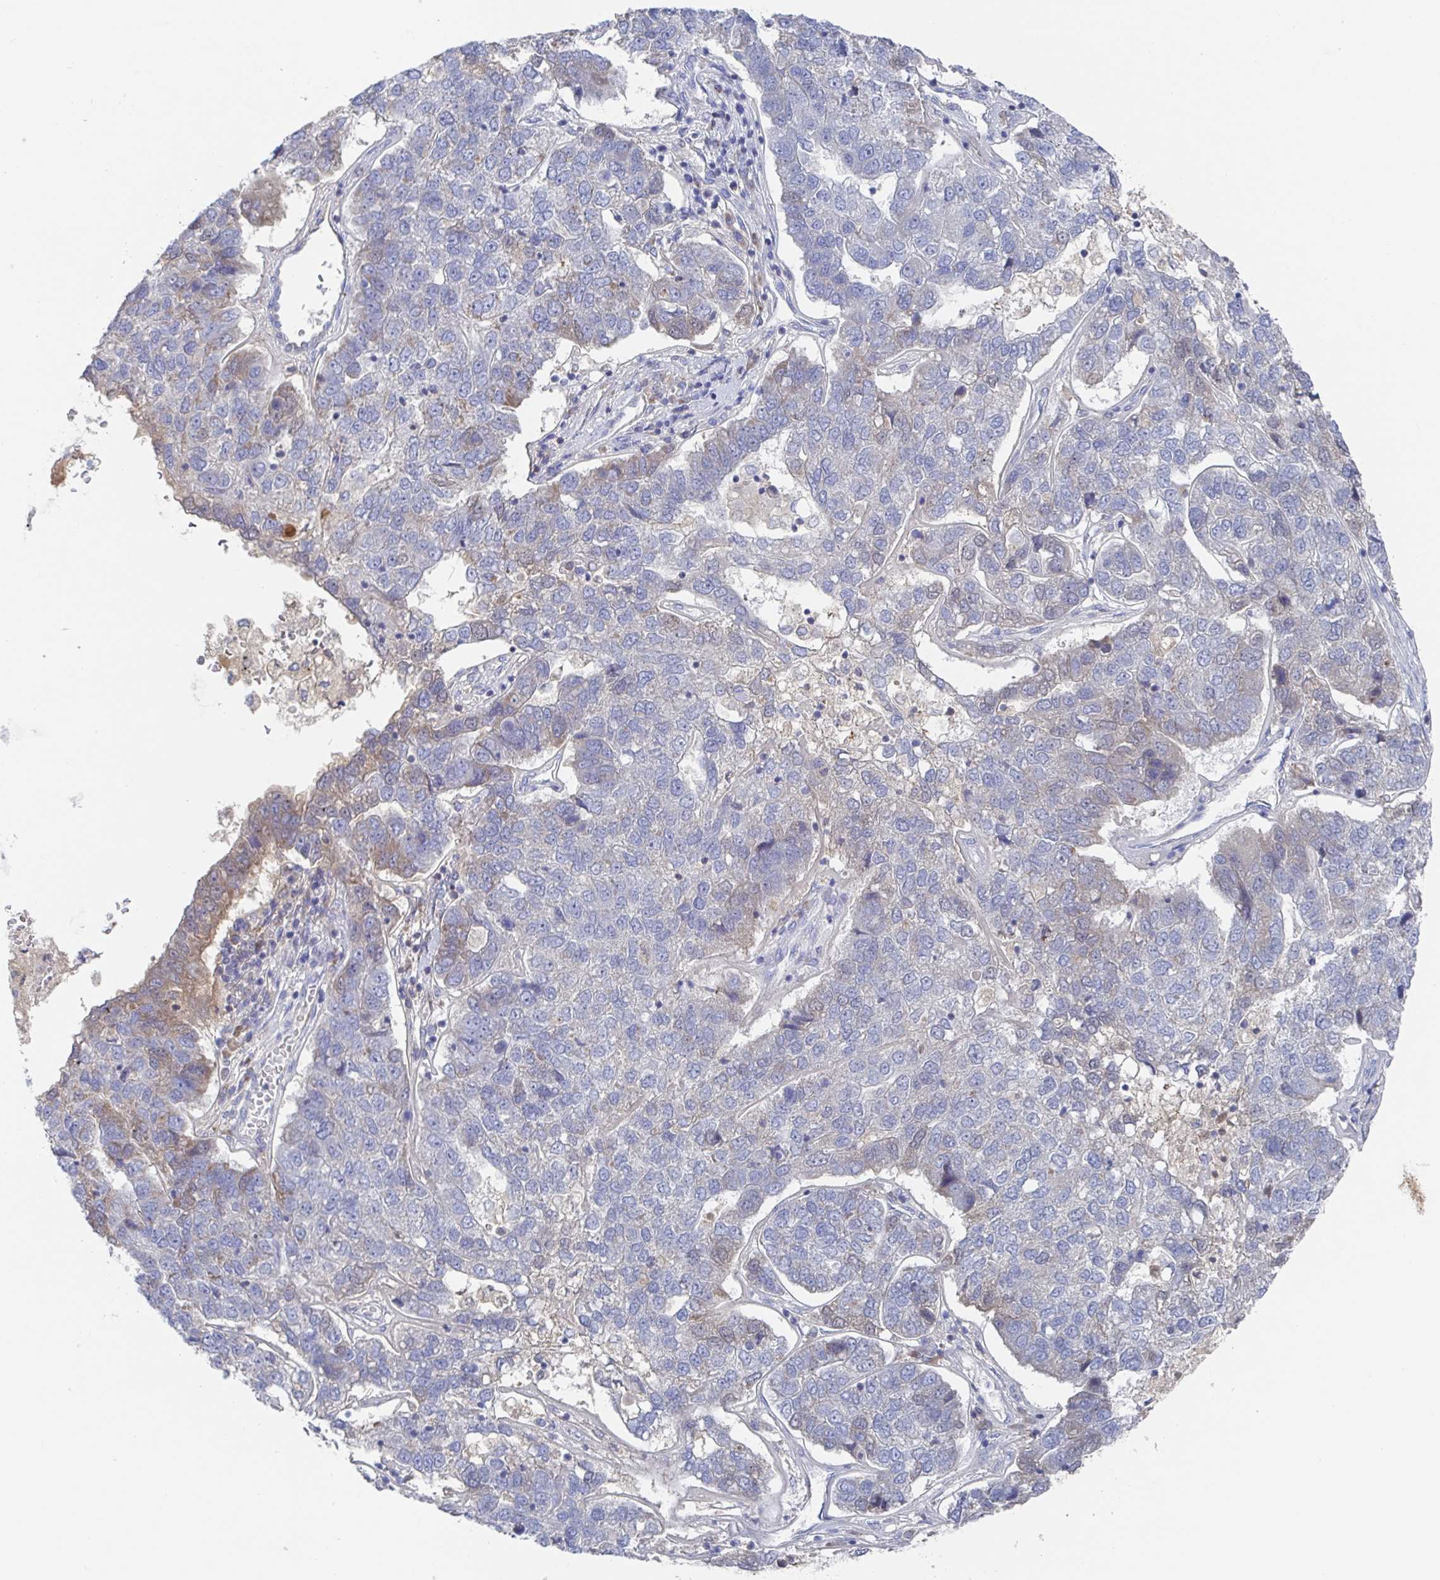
{"staining": {"intensity": "negative", "quantity": "none", "location": "none"}, "tissue": "pancreatic cancer", "cell_type": "Tumor cells", "image_type": "cancer", "snomed": [{"axis": "morphology", "description": "Adenocarcinoma, NOS"}, {"axis": "topography", "description": "Pancreas"}], "caption": "Immunohistochemistry (IHC) photomicrograph of neoplastic tissue: human pancreatic cancer stained with DAB (3,3'-diaminobenzidine) shows no significant protein positivity in tumor cells.", "gene": "GPR148", "patient": {"sex": "female", "age": 61}}